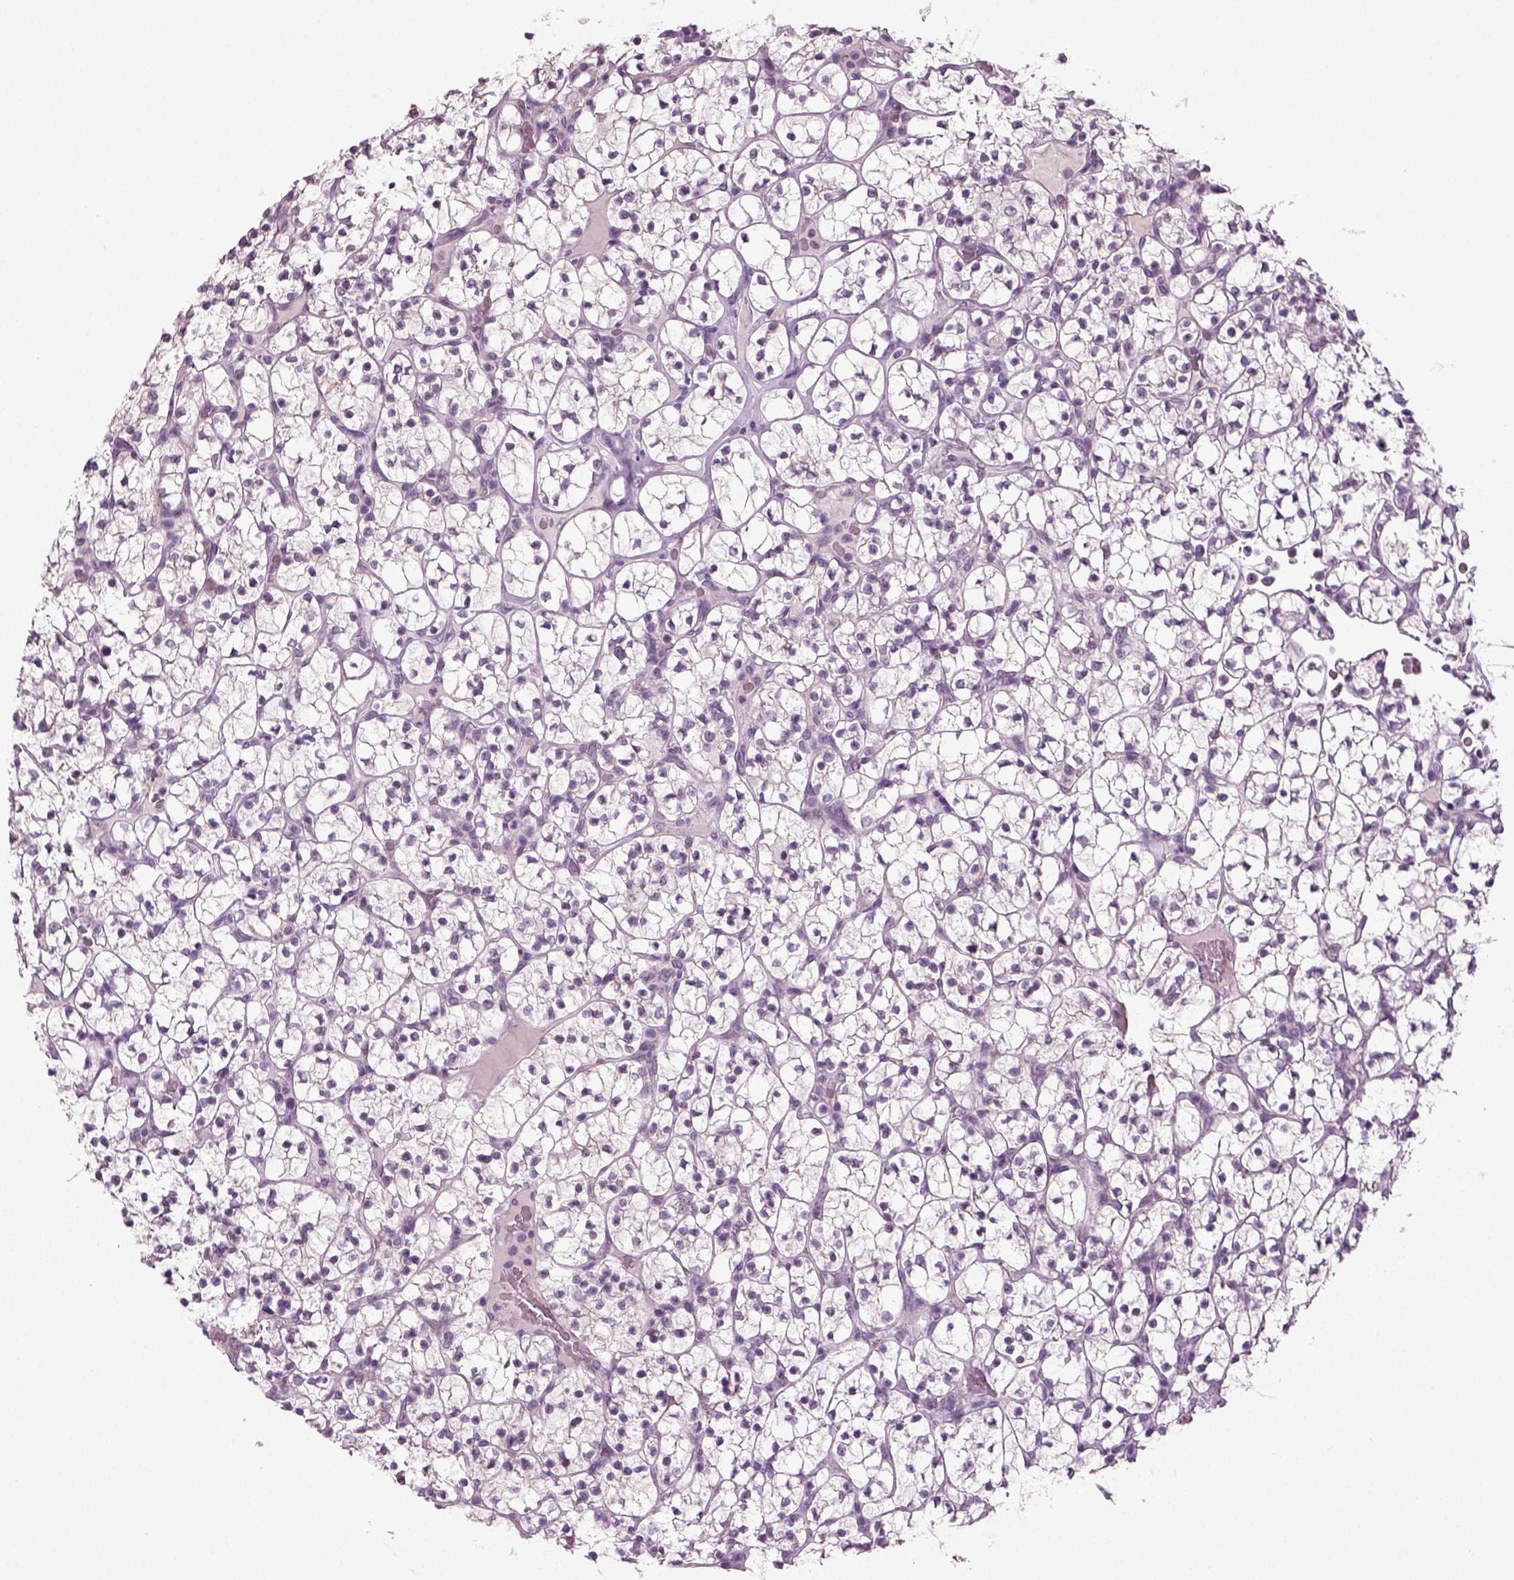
{"staining": {"intensity": "negative", "quantity": "none", "location": "none"}, "tissue": "renal cancer", "cell_type": "Tumor cells", "image_type": "cancer", "snomed": [{"axis": "morphology", "description": "Adenocarcinoma, NOS"}, {"axis": "topography", "description": "Kidney"}], "caption": "This is an immunohistochemistry image of renal adenocarcinoma. There is no staining in tumor cells.", "gene": "SYNGAP1", "patient": {"sex": "female", "age": 89}}